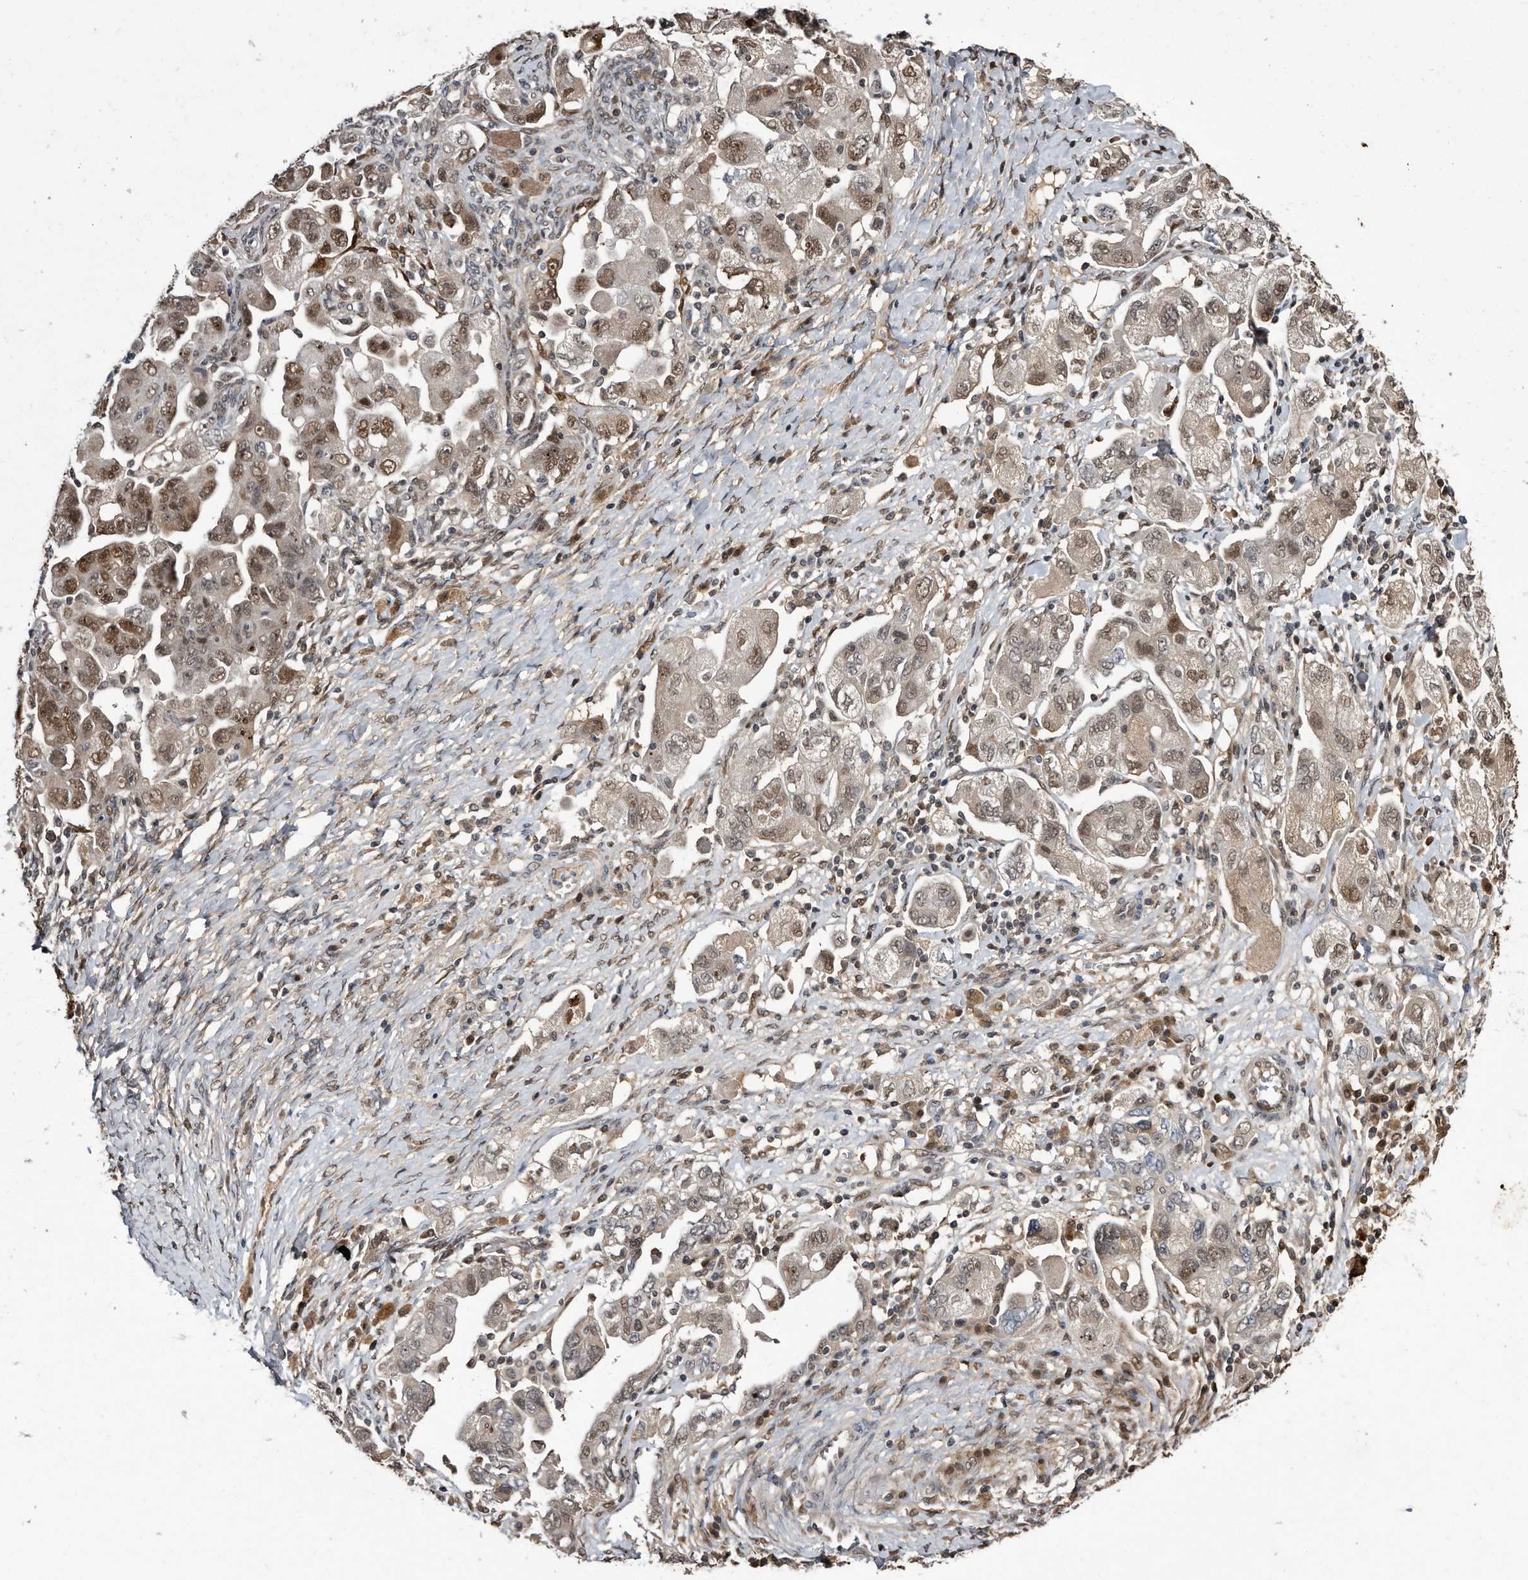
{"staining": {"intensity": "moderate", "quantity": ">75%", "location": "cytoplasmic/membranous,nuclear"}, "tissue": "ovarian cancer", "cell_type": "Tumor cells", "image_type": "cancer", "snomed": [{"axis": "morphology", "description": "Carcinoma, NOS"}, {"axis": "morphology", "description": "Cystadenocarcinoma, serous, NOS"}, {"axis": "topography", "description": "Ovary"}], "caption": "Immunohistochemical staining of human ovarian cancer displays medium levels of moderate cytoplasmic/membranous and nuclear protein staining in approximately >75% of tumor cells.", "gene": "RAD23B", "patient": {"sex": "female", "age": 69}}